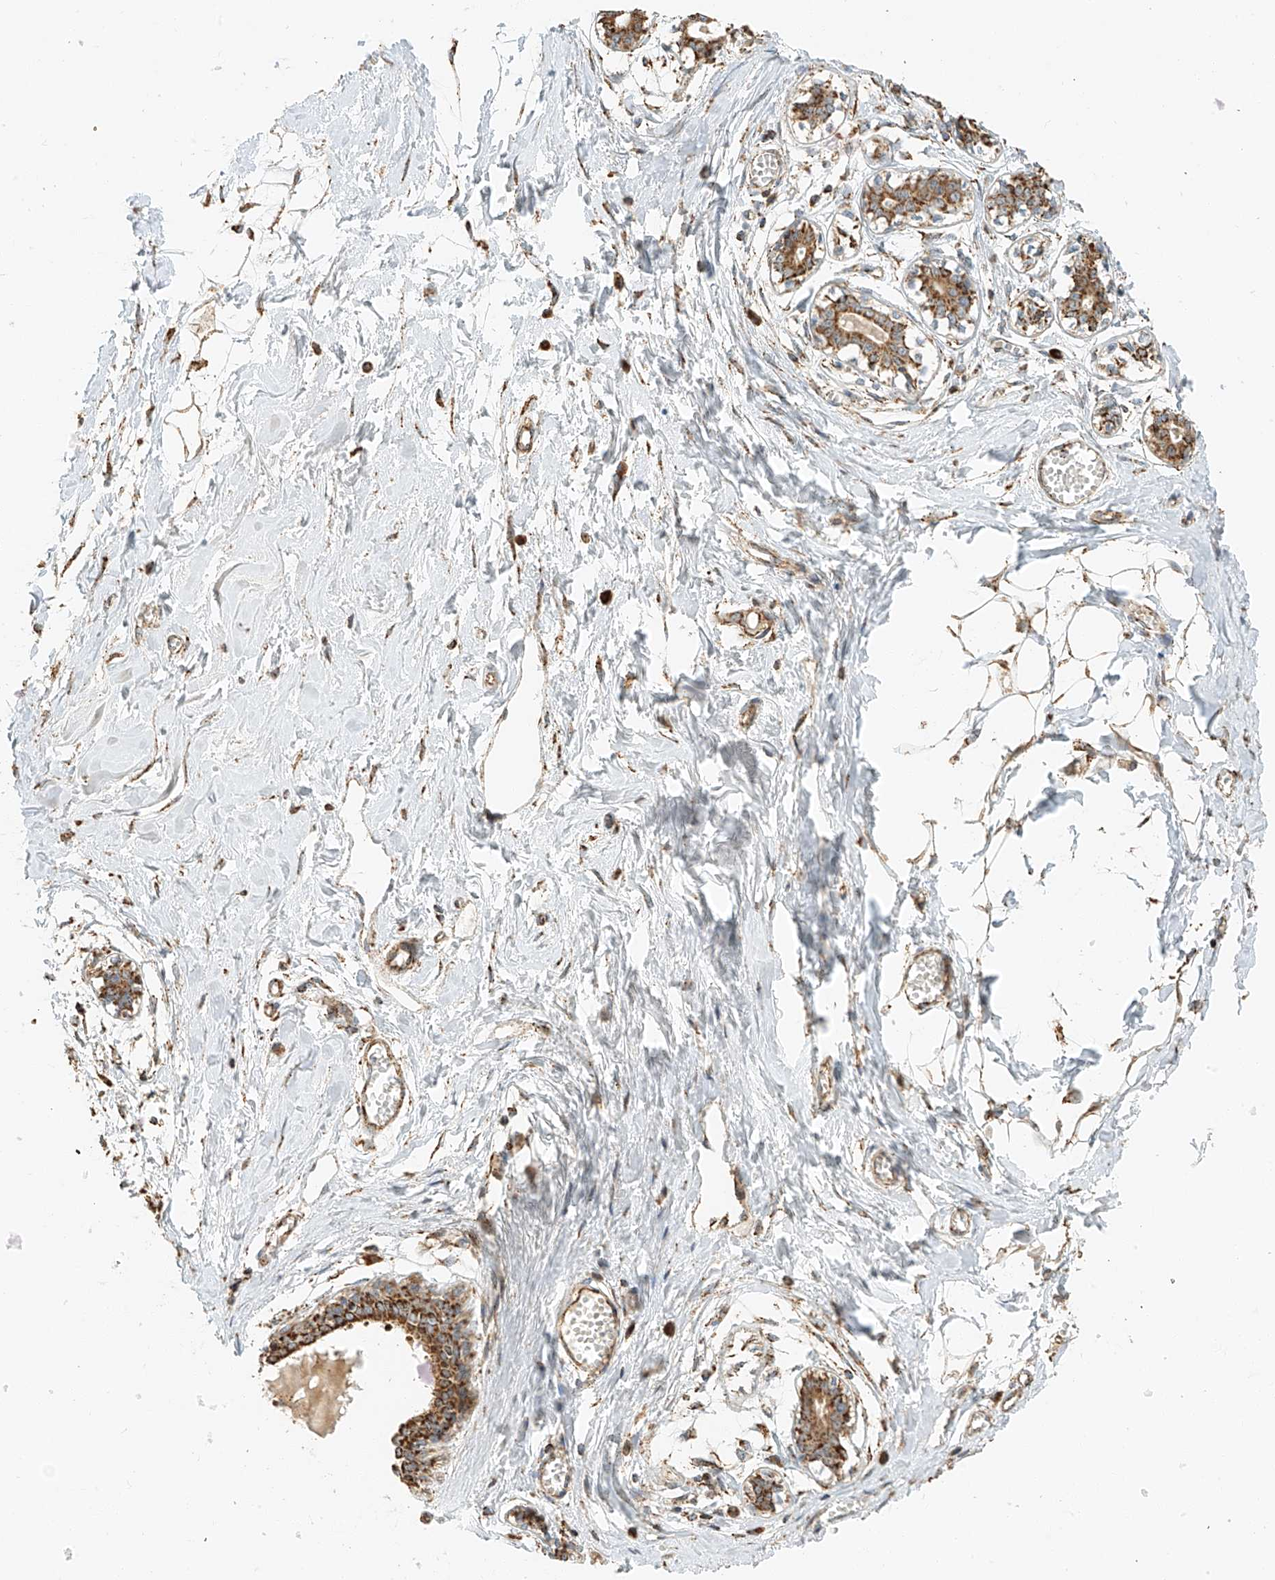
{"staining": {"intensity": "negative", "quantity": "none", "location": "none"}, "tissue": "breast", "cell_type": "Adipocytes", "image_type": "normal", "snomed": [{"axis": "morphology", "description": "Normal tissue, NOS"}, {"axis": "topography", "description": "Breast"}], "caption": "The IHC image has no significant positivity in adipocytes of breast.", "gene": "YIPF7", "patient": {"sex": "female", "age": 27}}